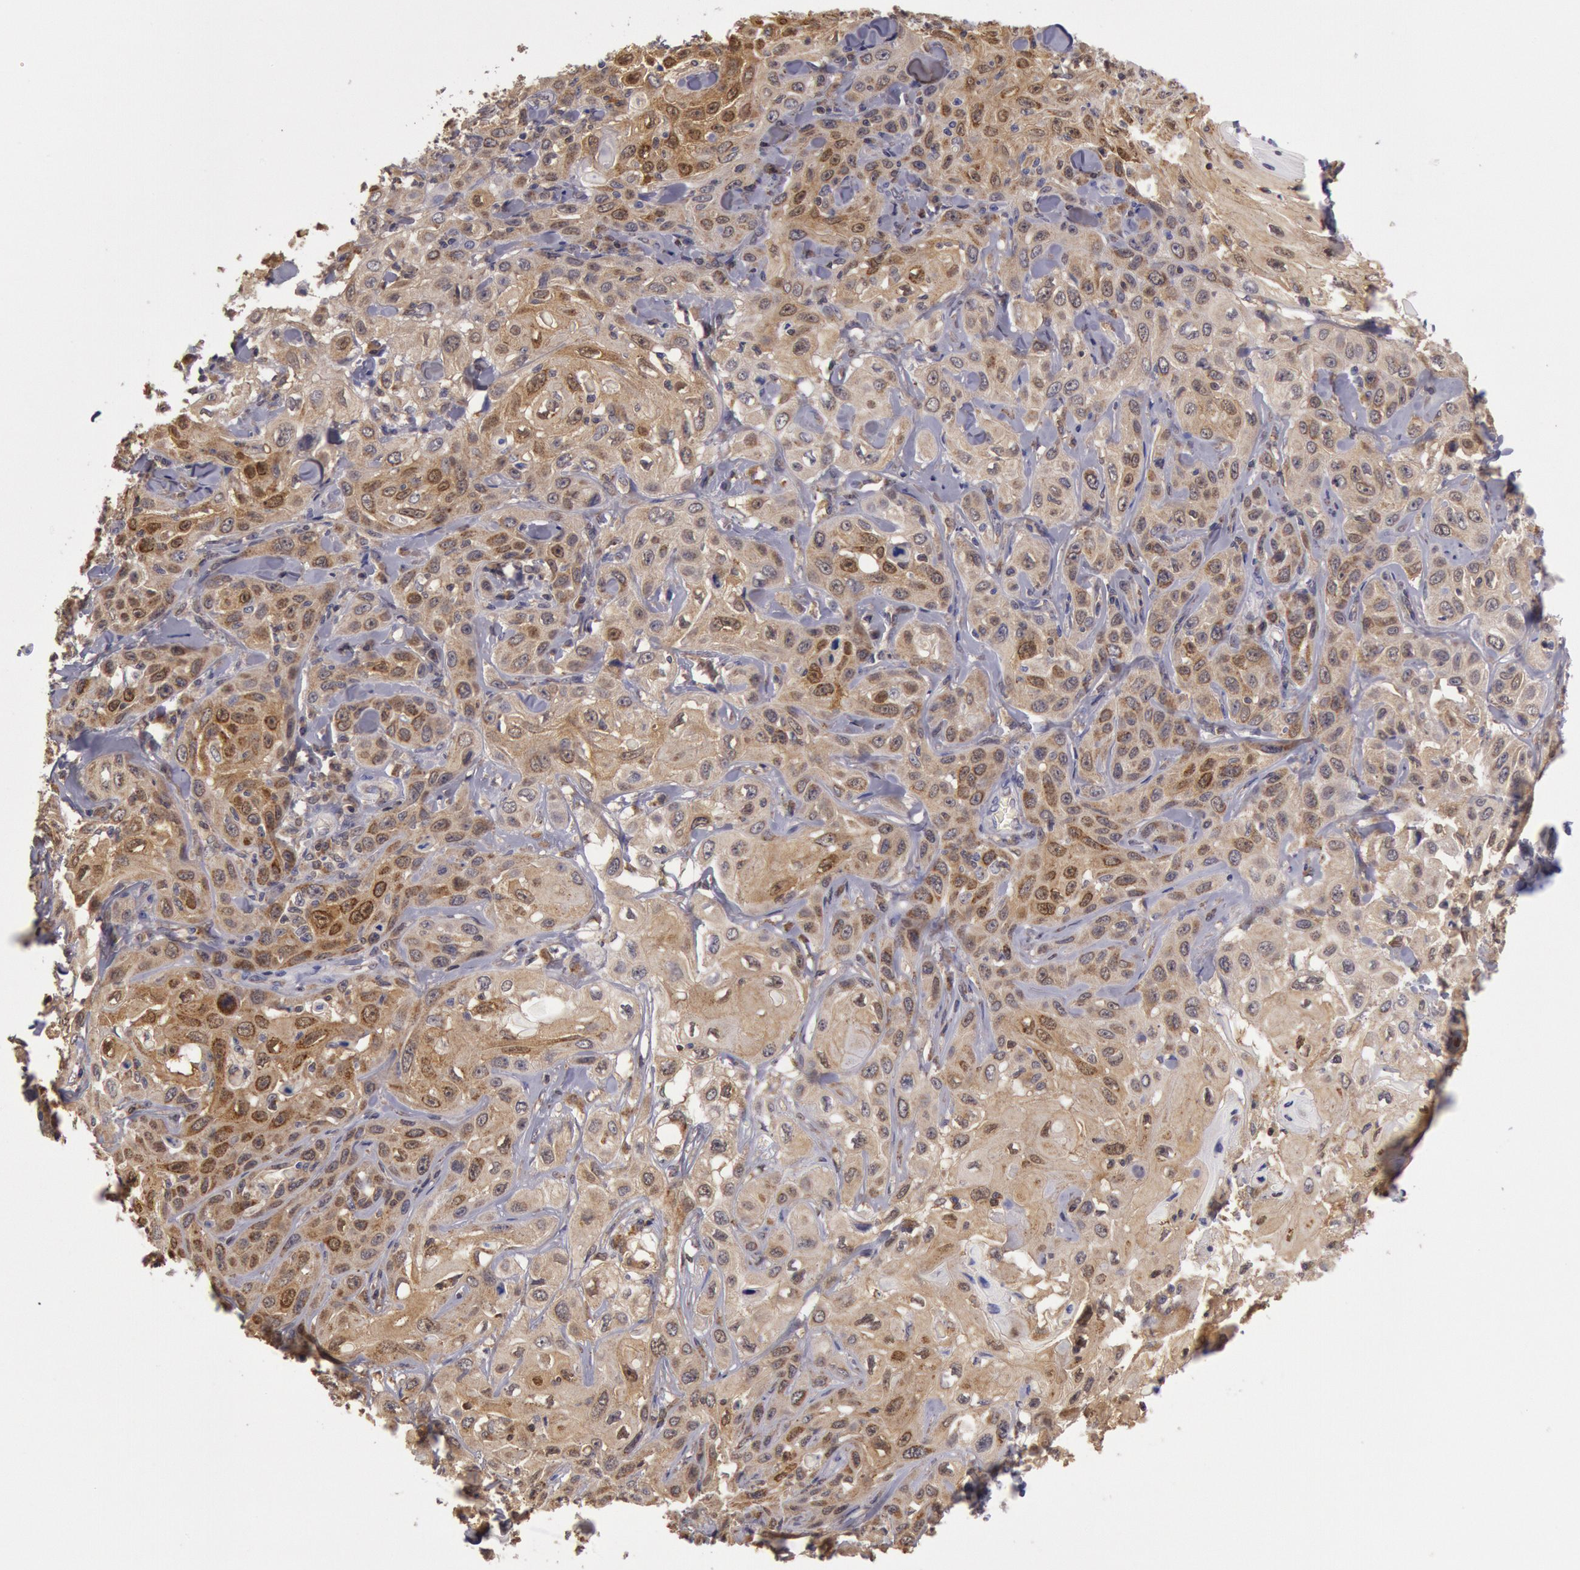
{"staining": {"intensity": "weak", "quantity": ">75%", "location": "cytoplasmic/membranous"}, "tissue": "skin cancer", "cell_type": "Tumor cells", "image_type": "cancer", "snomed": [{"axis": "morphology", "description": "Squamous cell carcinoma, NOS"}, {"axis": "topography", "description": "Skin"}], "caption": "This histopathology image demonstrates skin squamous cell carcinoma stained with immunohistochemistry to label a protein in brown. The cytoplasmic/membranous of tumor cells show weak positivity for the protein. Nuclei are counter-stained blue.", "gene": "MPST", "patient": {"sex": "male", "age": 84}}